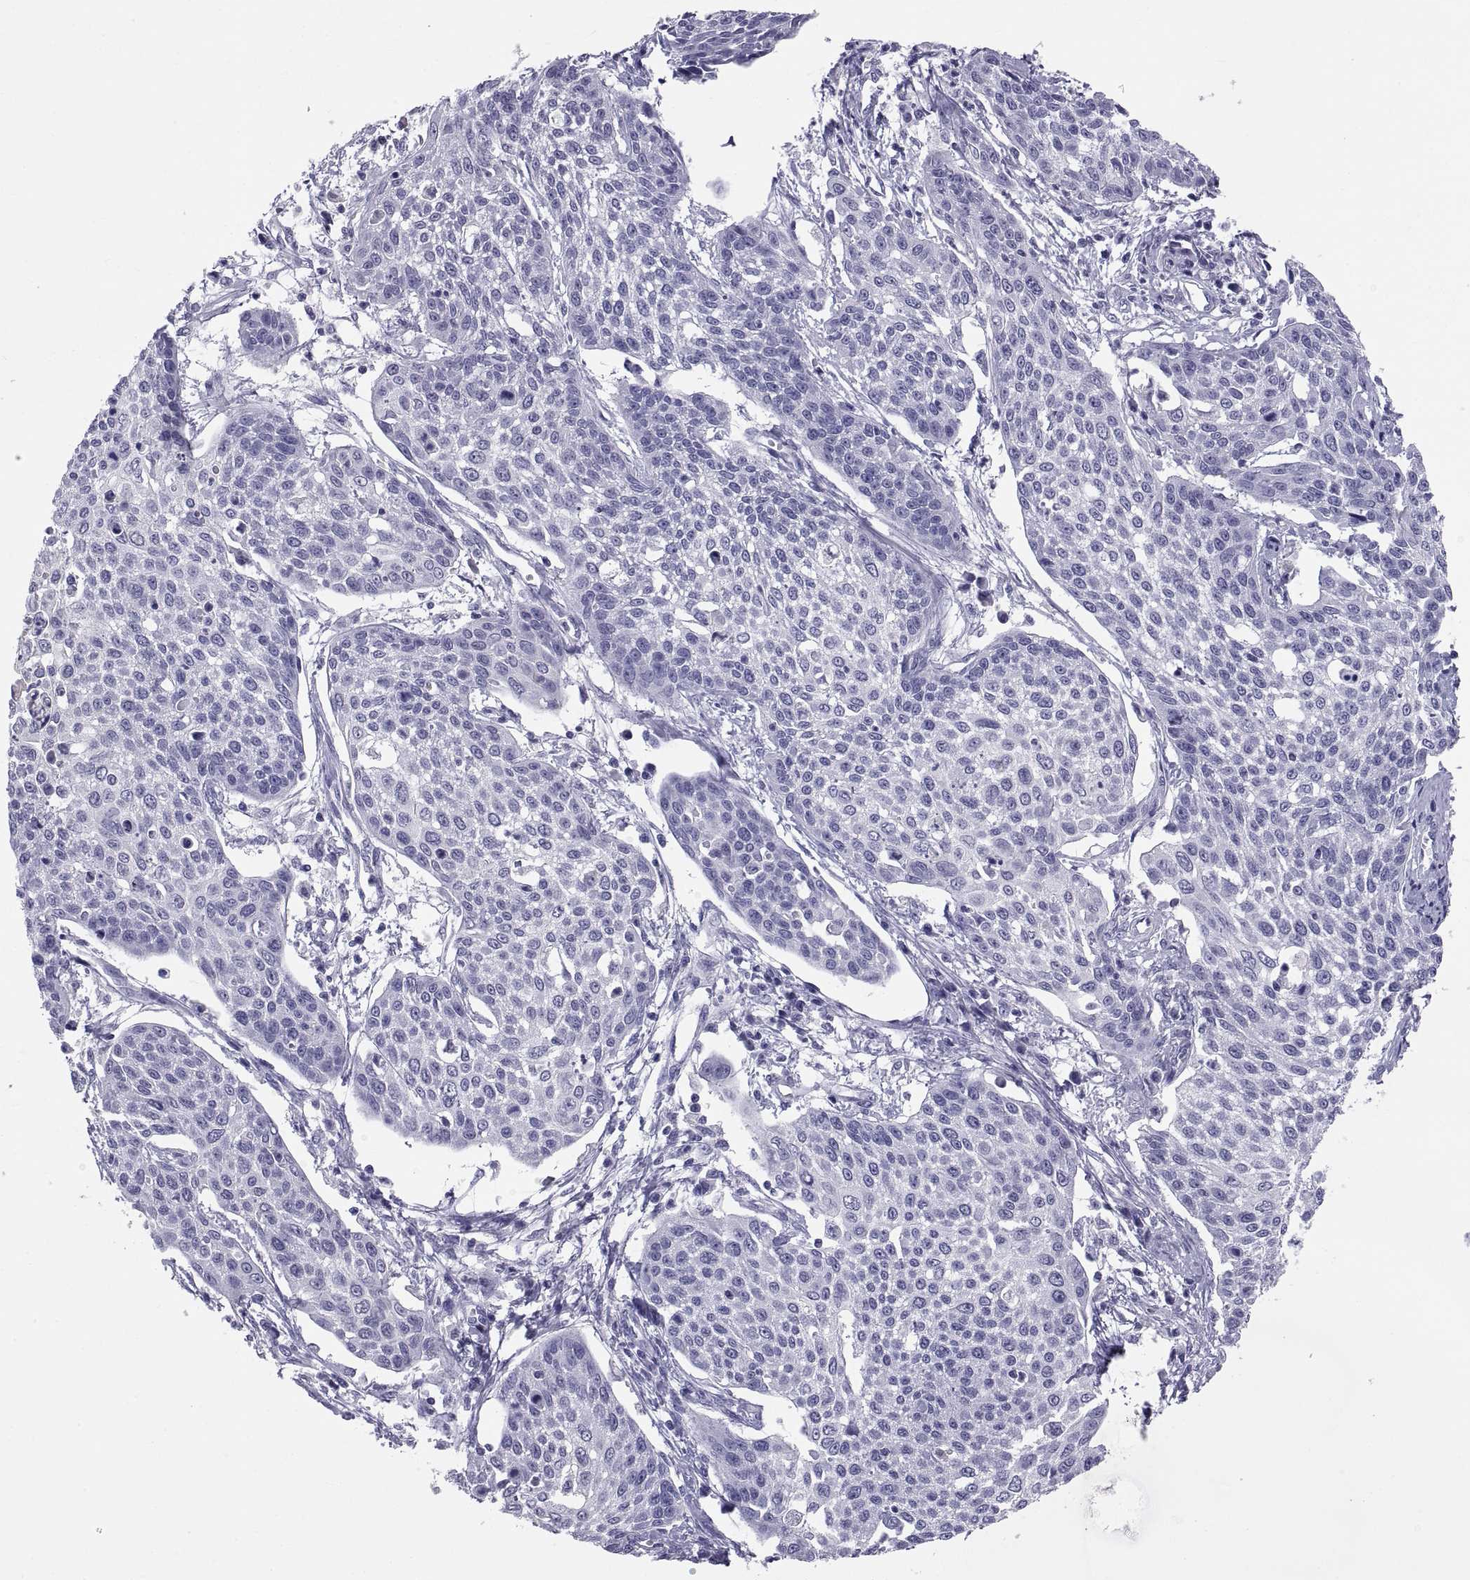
{"staining": {"intensity": "negative", "quantity": "none", "location": "none"}, "tissue": "cervical cancer", "cell_type": "Tumor cells", "image_type": "cancer", "snomed": [{"axis": "morphology", "description": "Squamous cell carcinoma, NOS"}, {"axis": "topography", "description": "Cervix"}], "caption": "An IHC image of cervical cancer is shown. There is no staining in tumor cells of cervical cancer. The staining was performed using DAB to visualize the protein expression in brown, while the nuclei were stained in blue with hematoxylin (Magnification: 20x).", "gene": "TEX13A", "patient": {"sex": "female", "age": 34}}